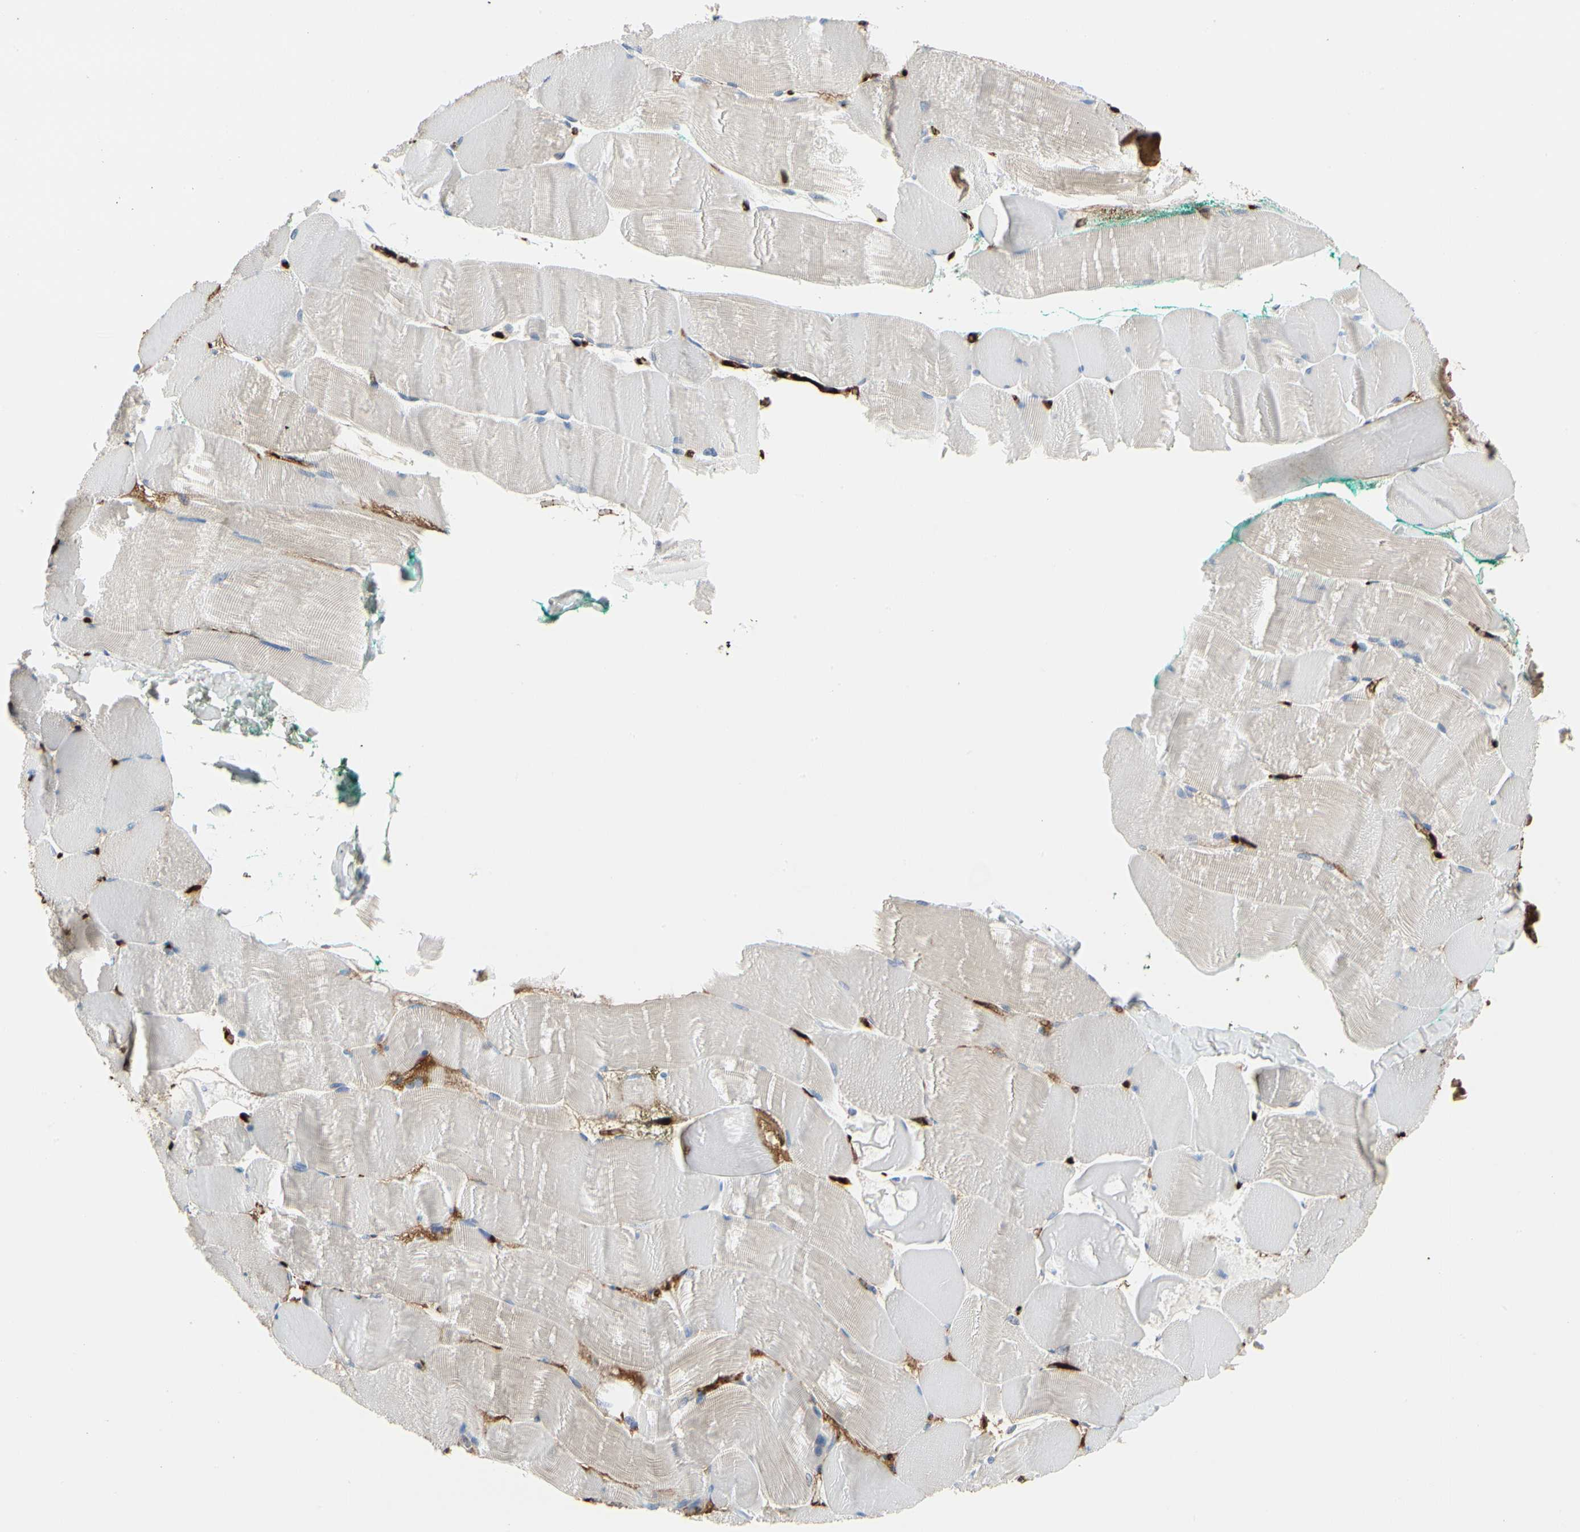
{"staining": {"intensity": "negative", "quantity": "none", "location": "none"}, "tissue": "skeletal muscle", "cell_type": "Myocytes", "image_type": "normal", "snomed": [{"axis": "morphology", "description": "Normal tissue, NOS"}, {"axis": "morphology", "description": "Squamous cell carcinoma, NOS"}, {"axis": "topography", "description": "Skeletal muscle"}], "caption": "The photomicrograph exhibits no significant staining in myocytes of skeletal muscle. (DAB (3,3'-diaminobenzidine) immunohistochemistry (IHC) visualized using brightfield microscopy, high magnification).", "gene": "FGB", "patient": {"sex": "male", "age": 51}}